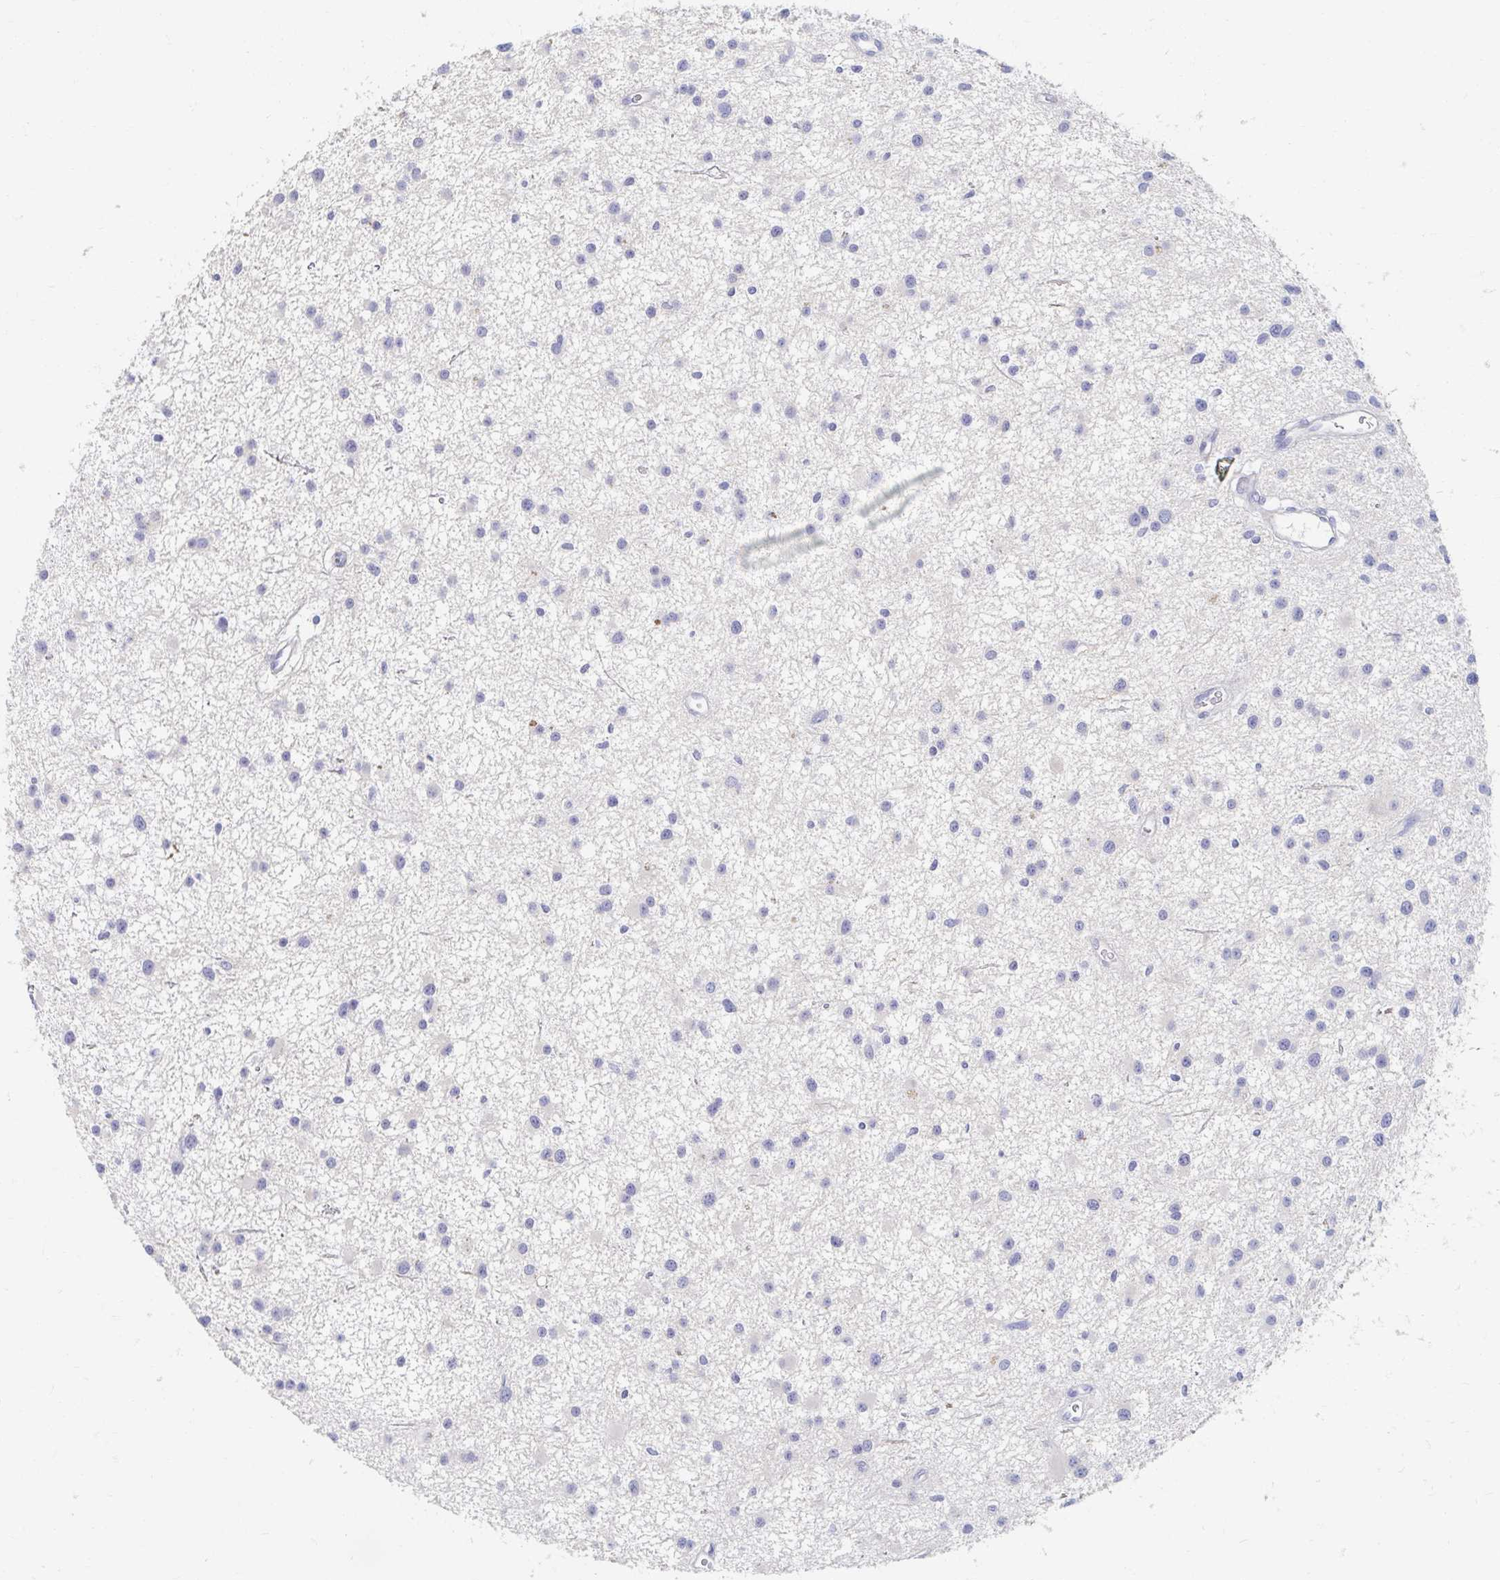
{"staining": {"intensity": "negative", "quantity": "none", "location": "none"}, "tissue": "glioma", "cell_type": "Tumor cells", "image_type": "cancer", "snomed": [{"axis": "morphology", "description": "Glioma, malignant, Low grade"}, {"axis": "topography", "description": "Brain"}], "caption": "The micrograph reveals no significant positivity in tumor cells of malignant glioma (low-grade).", "gene": "MYLK2", "patient": {"sex": "male", "age": 43}}